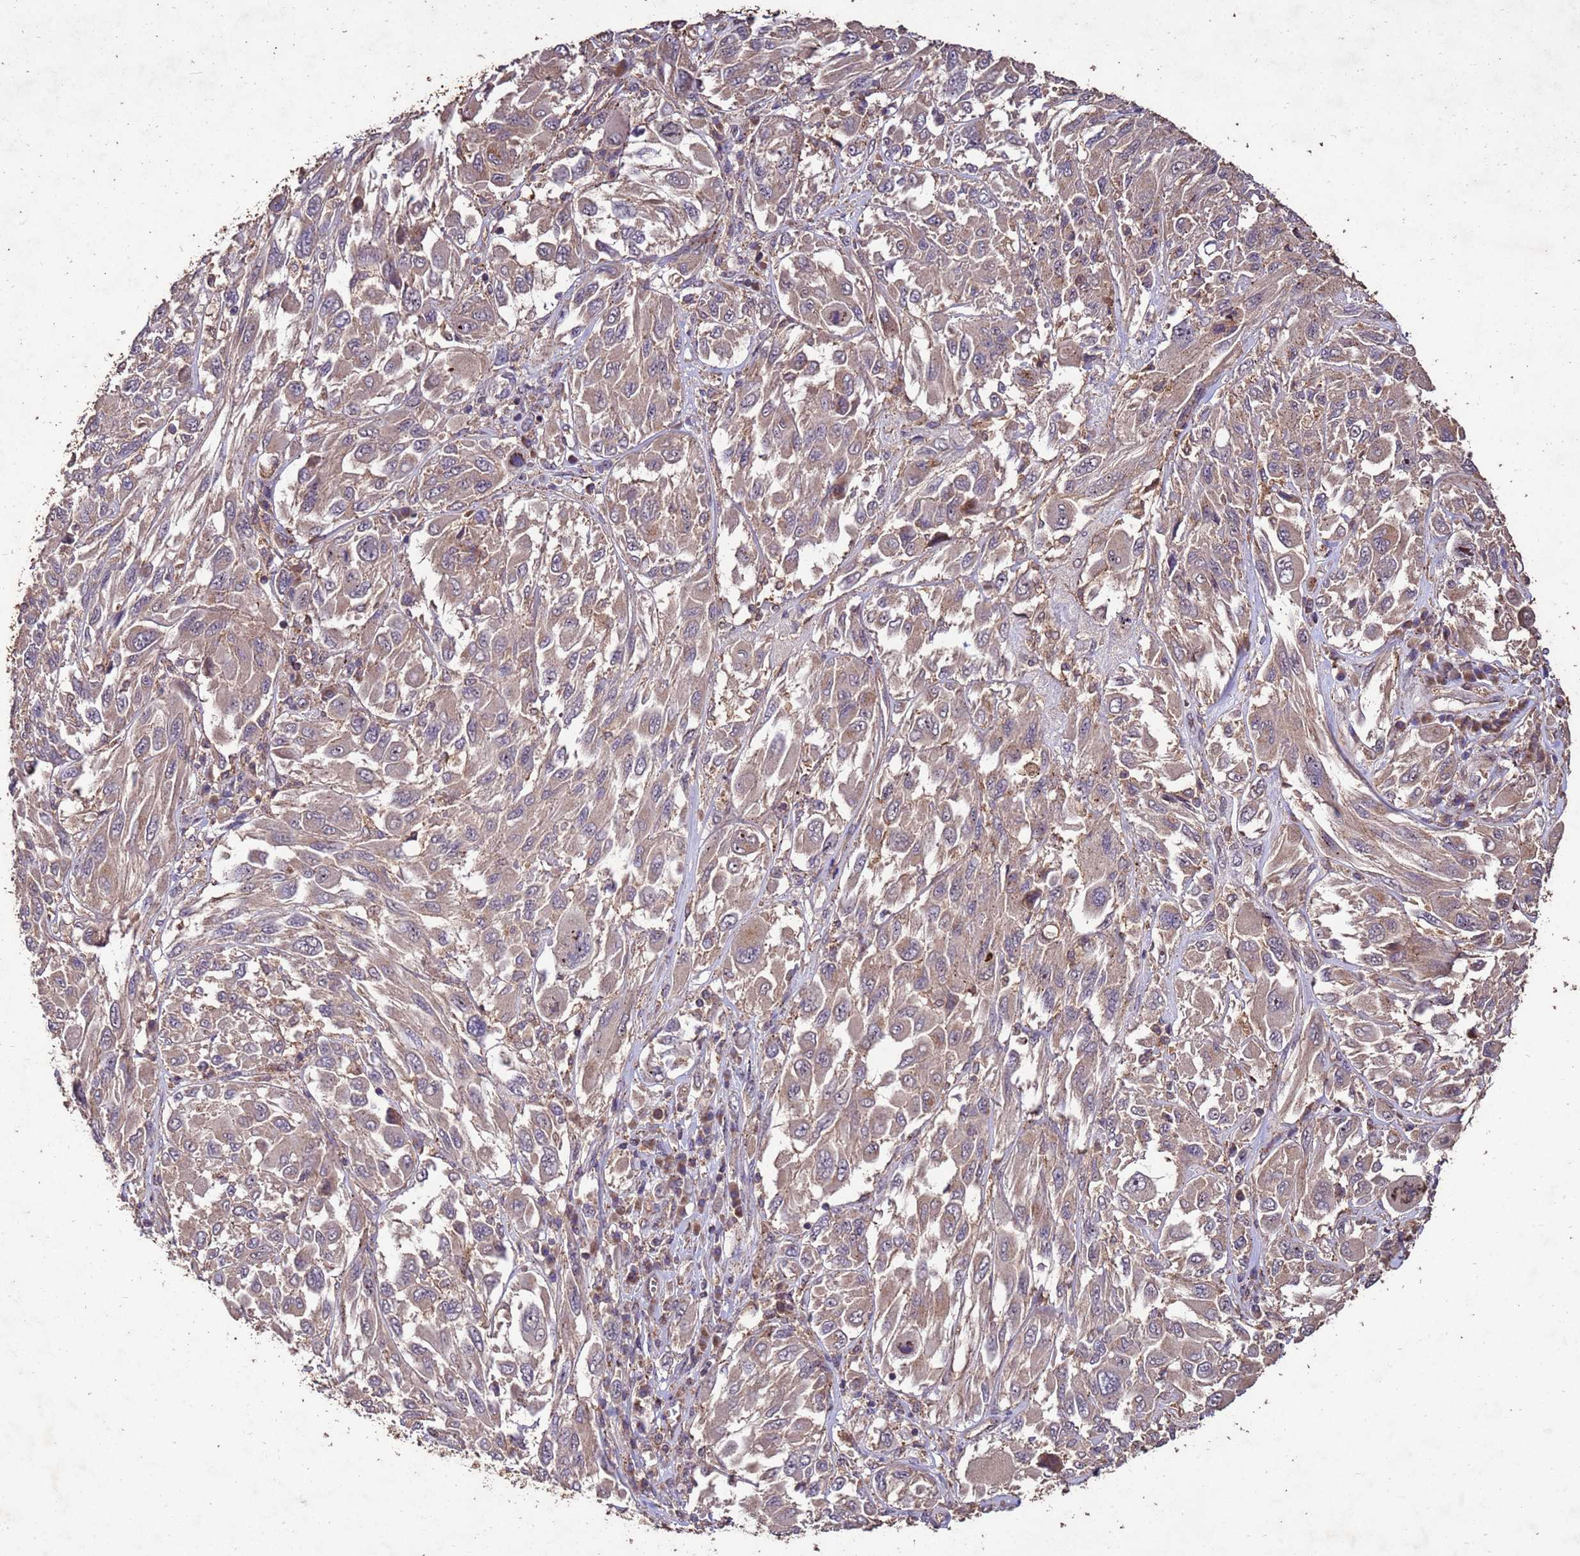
{"staining": {"intensity": "weak", "quantity": ">75%", "location": "cytoplasmic/membranous"}, "tissue": "melanoma", "cell_type": "Tumor cells", "image_type": "cancer", "snomed": [{"axis": "morphology", "description": "Malignant melanoma, NOS"}, {"axis": "topography", "description": "Skin"}], "caption": "Protein analysis of melanoma tissue demonstrates weak cytoplasmic/membranous staining in approximately >75% of tumor cells.", "gene": "TOR4A", "patient": {"sex": "female", "age": 91}}